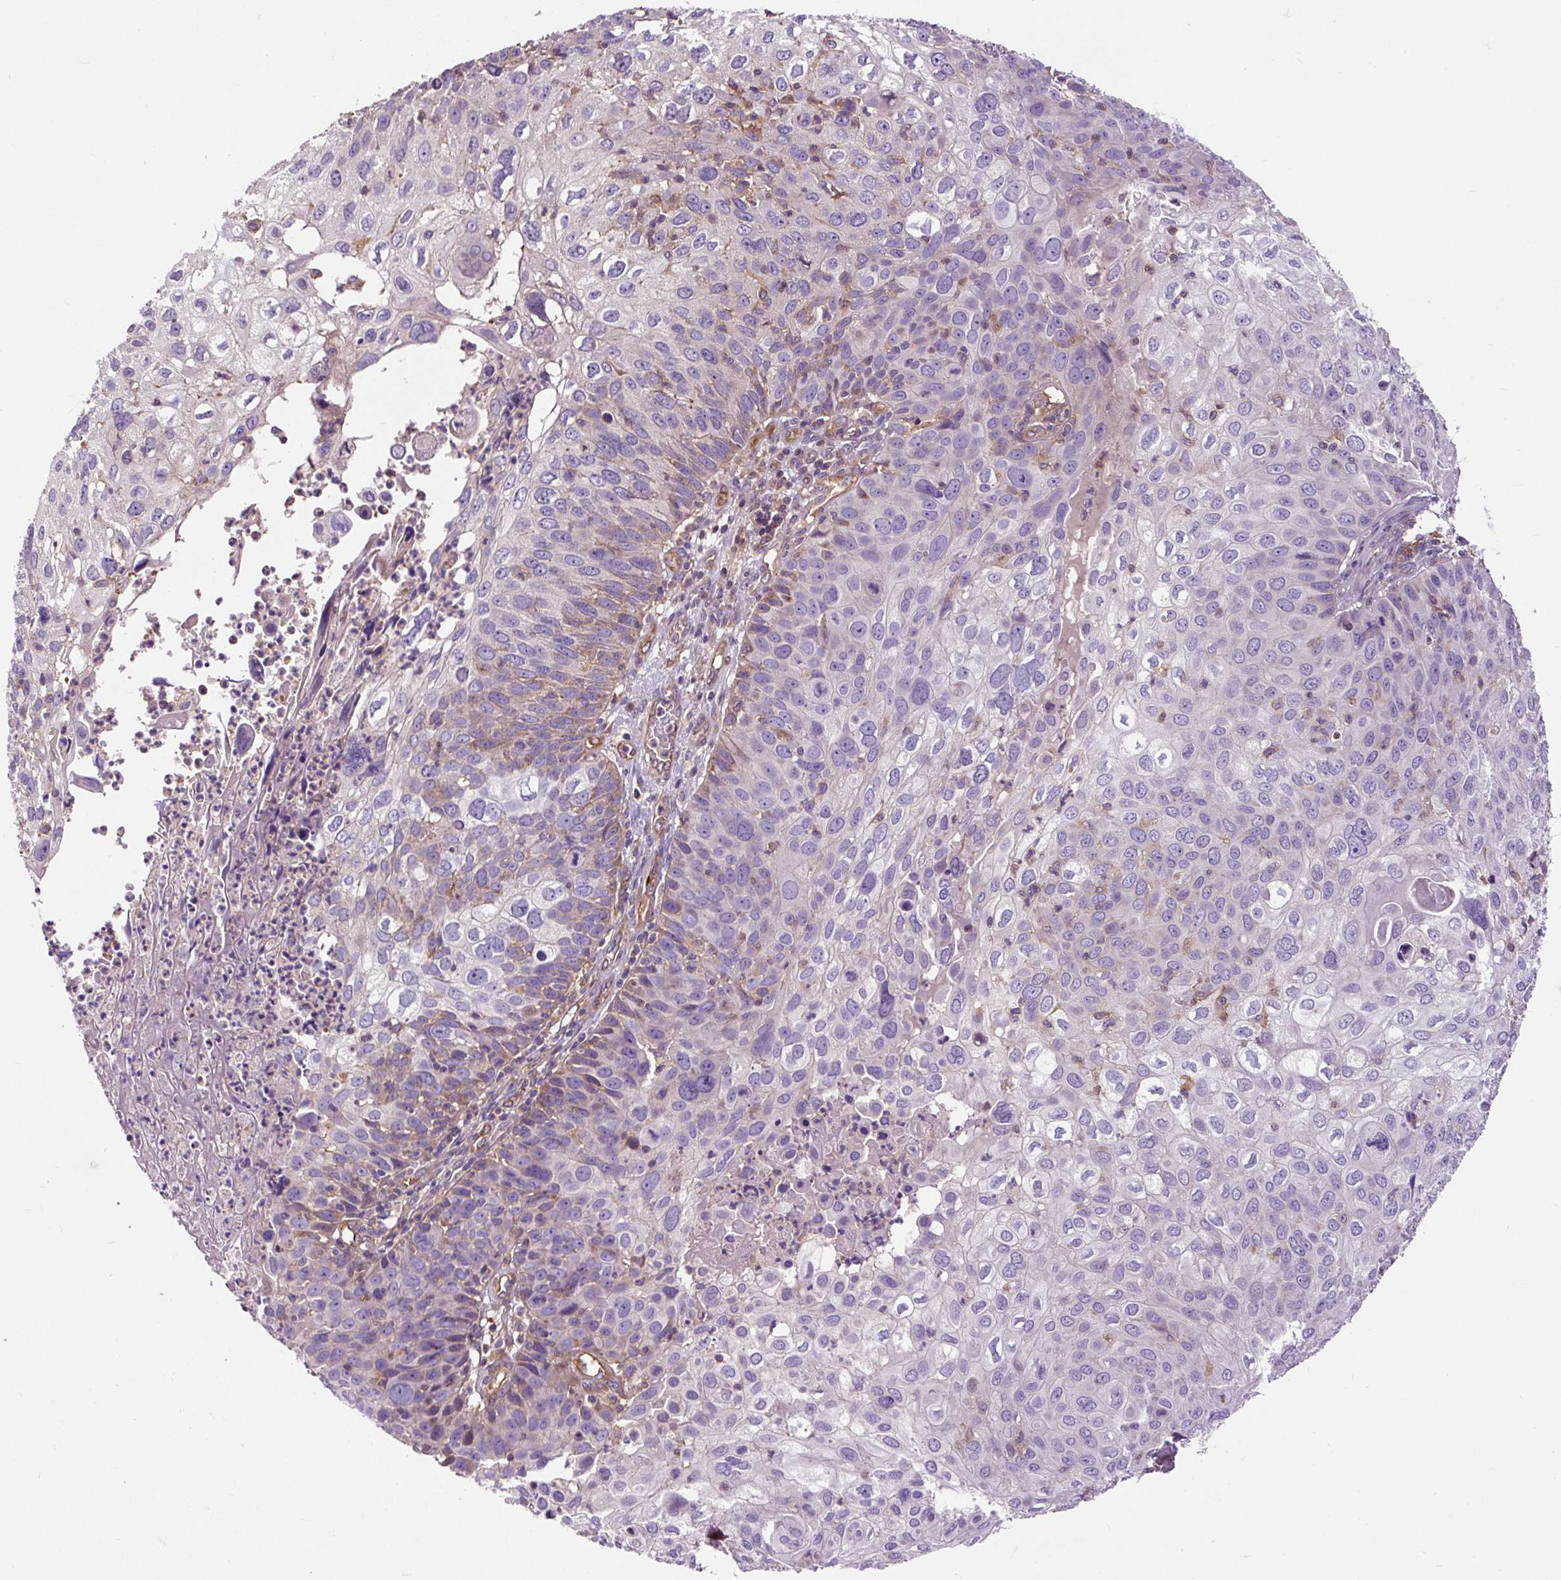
{"staining": {"intensity": "moderate", "quantity": "<25%", "location": "cytoplasmic/membranous"}, "tissue": "skin cancer", "cell_type": "Tumor cells", "image_type": "cancer", "snomed": [{"axis": "morphology", "description": "Squamous cell carcinoma, NOS"}, {"axis": "topography", "description": "Skin"}], "caption": "Human squamous cell carcinoma (skin) stained with a protein marker exhibits moderate staining in tumor cells.", "gene": "PCDHGB3", "patient": {"sex": "male", "age": 87}}